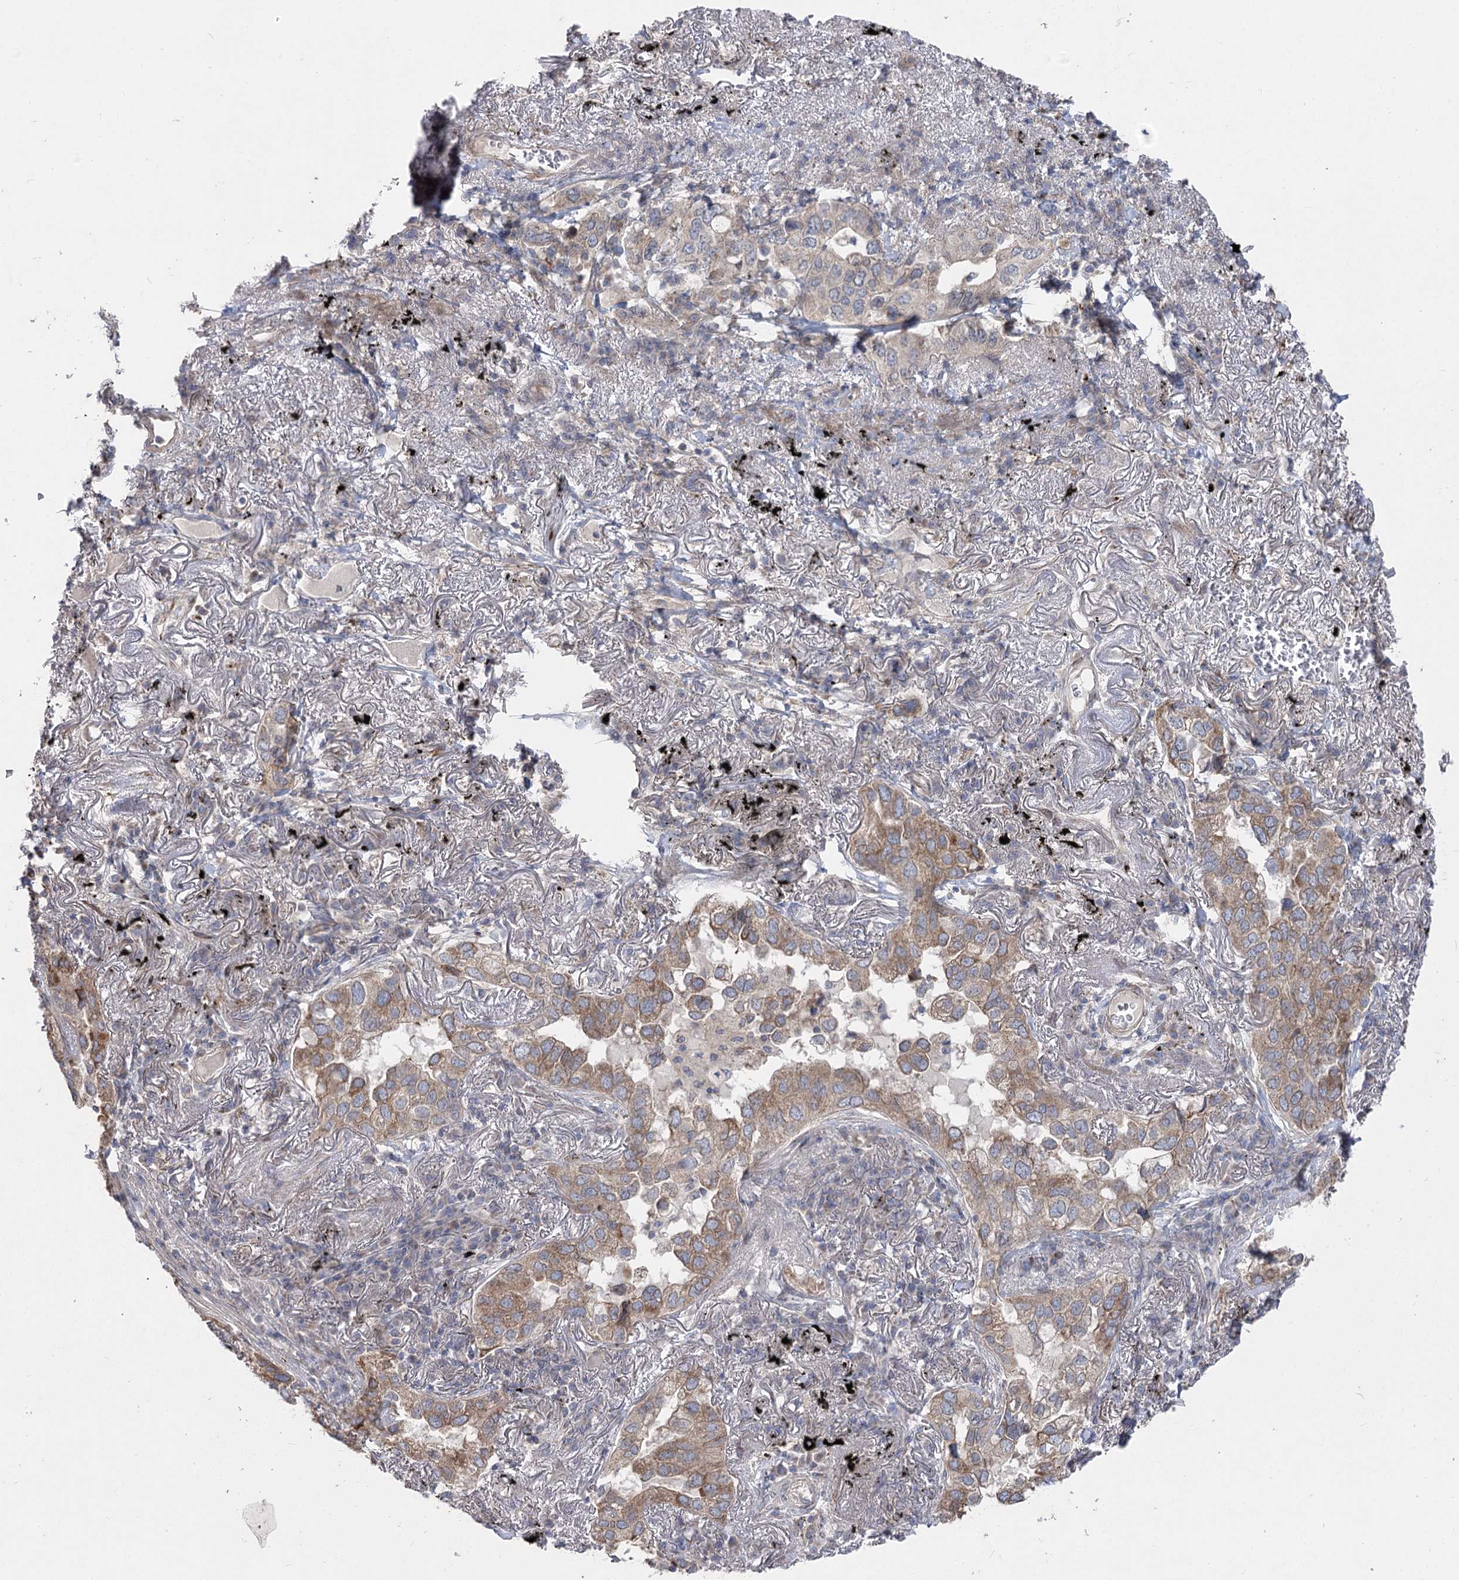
{"staining": {"intensity": "moderate", "quantity": ">75%", "location": "cytoplasmic/membranous"}, "tissue": "lung cancer", "cell_type": "Tumor cells", "image_type": "cancer", "snomed": [{"axis": "morphology", "description": "Adenocarcinoma, NOS"}, {"axis": "topography", "description": "Lung"}], "caption": "Lung cancer (adenocarcinoma) was stained to show a protein in brown. There is medium levels of moderate cytoplasmic/membranous staining in about >75% of tumor cells.", "gene": "SH3BP5L", "patient": {"sex": "male", "age": 65}}